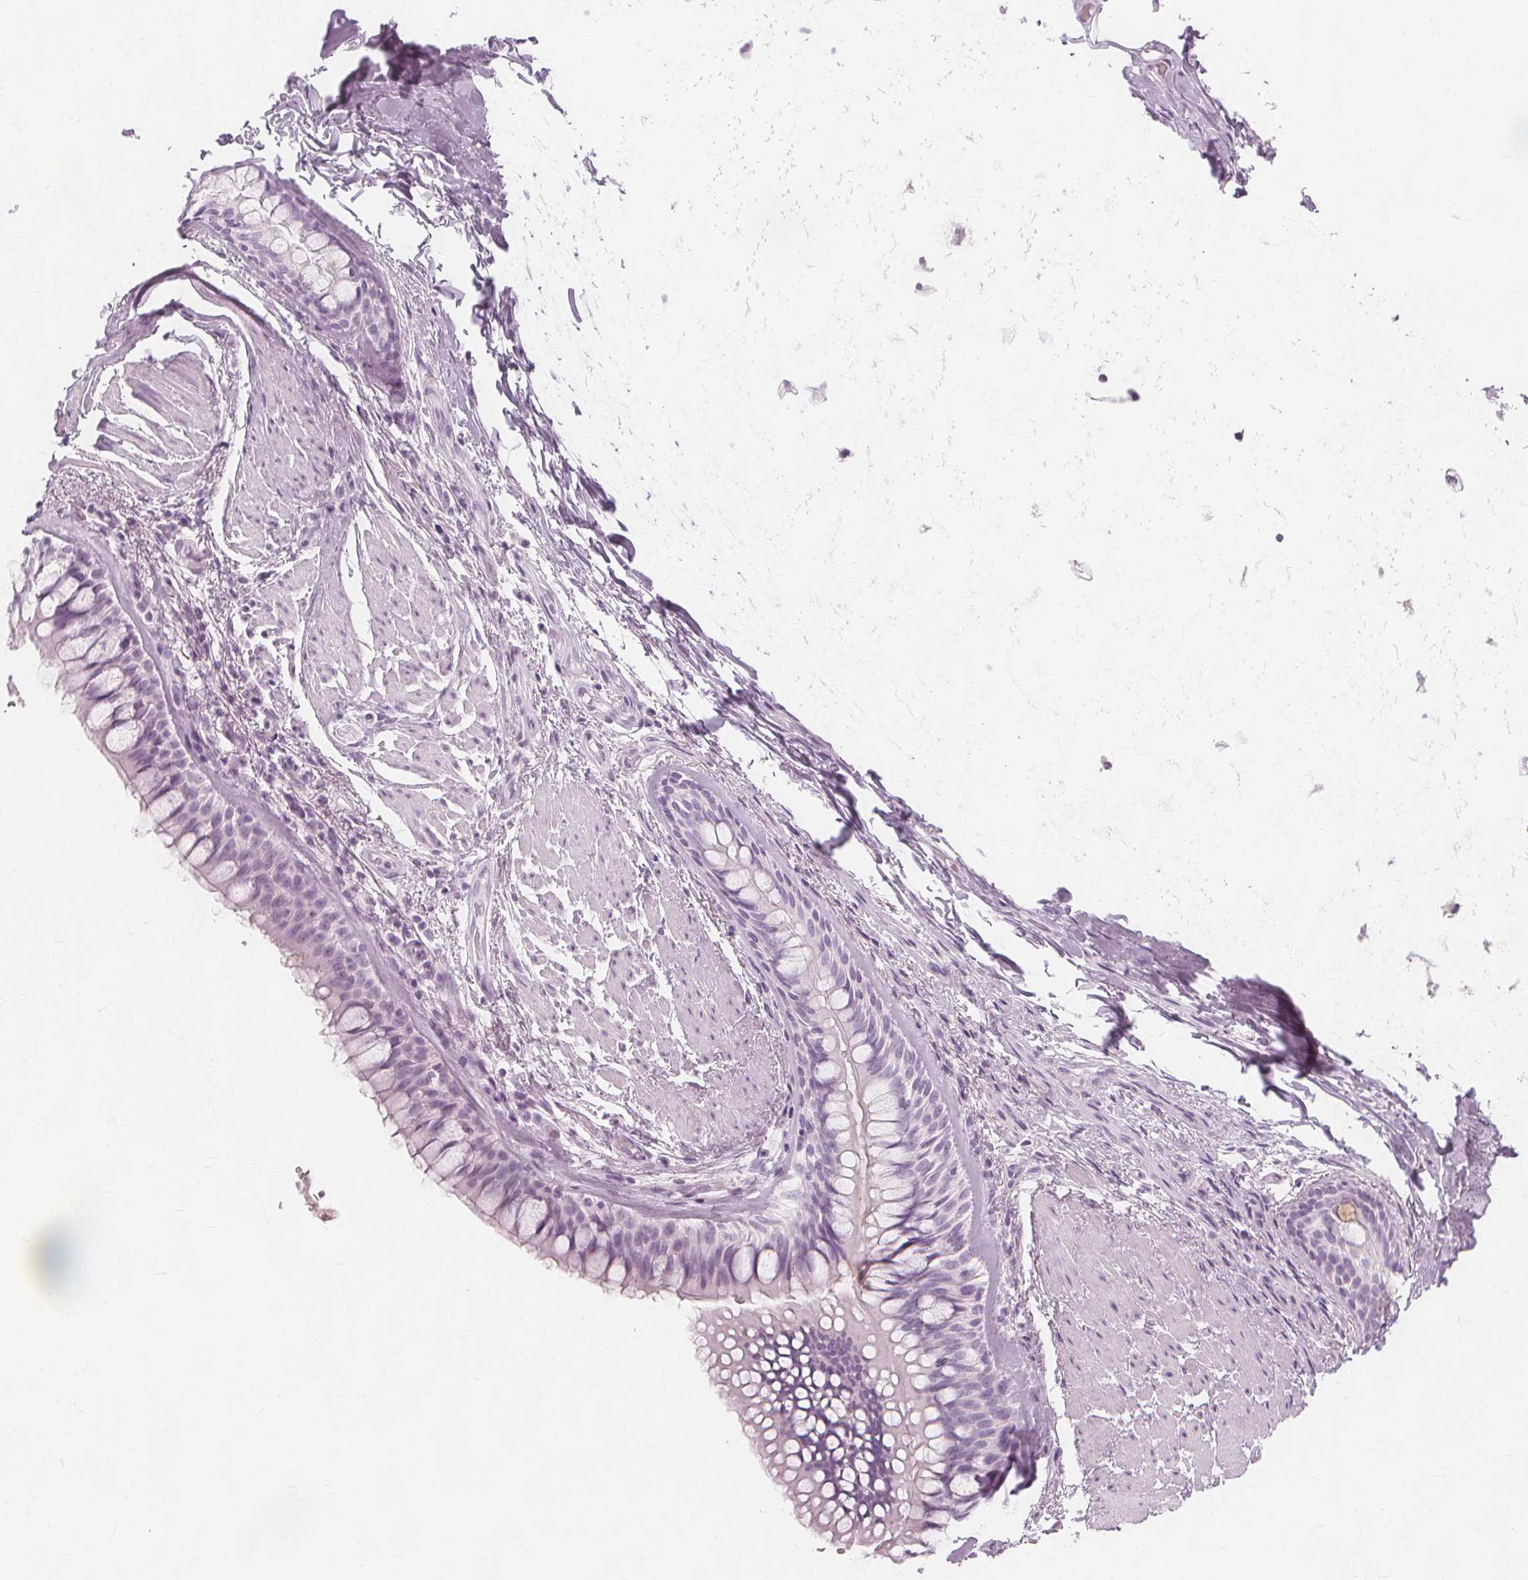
{"staining": {"intensity": "negative", "quantity": "none", "location": "none"}, "tissue": "adipose tissue", "cell_type": "Adipocytes", "image_type": "normal", "snomed": [{"axis": "morphology", "description": "Normal tissue, NOS"}, {"axis": "topography", "description": "Cartilage tissue"}, {"axis": "topography", "description": "Bronchus"}], "caption": "Immunohistochemistry (IHC) of unremarkable human adipose tissue displays no staining in adipocytes. (IHC, brightfield microscopy, high magnification).", "gene": "TFF1", "patient": {"sex": "male", "age": 64}}